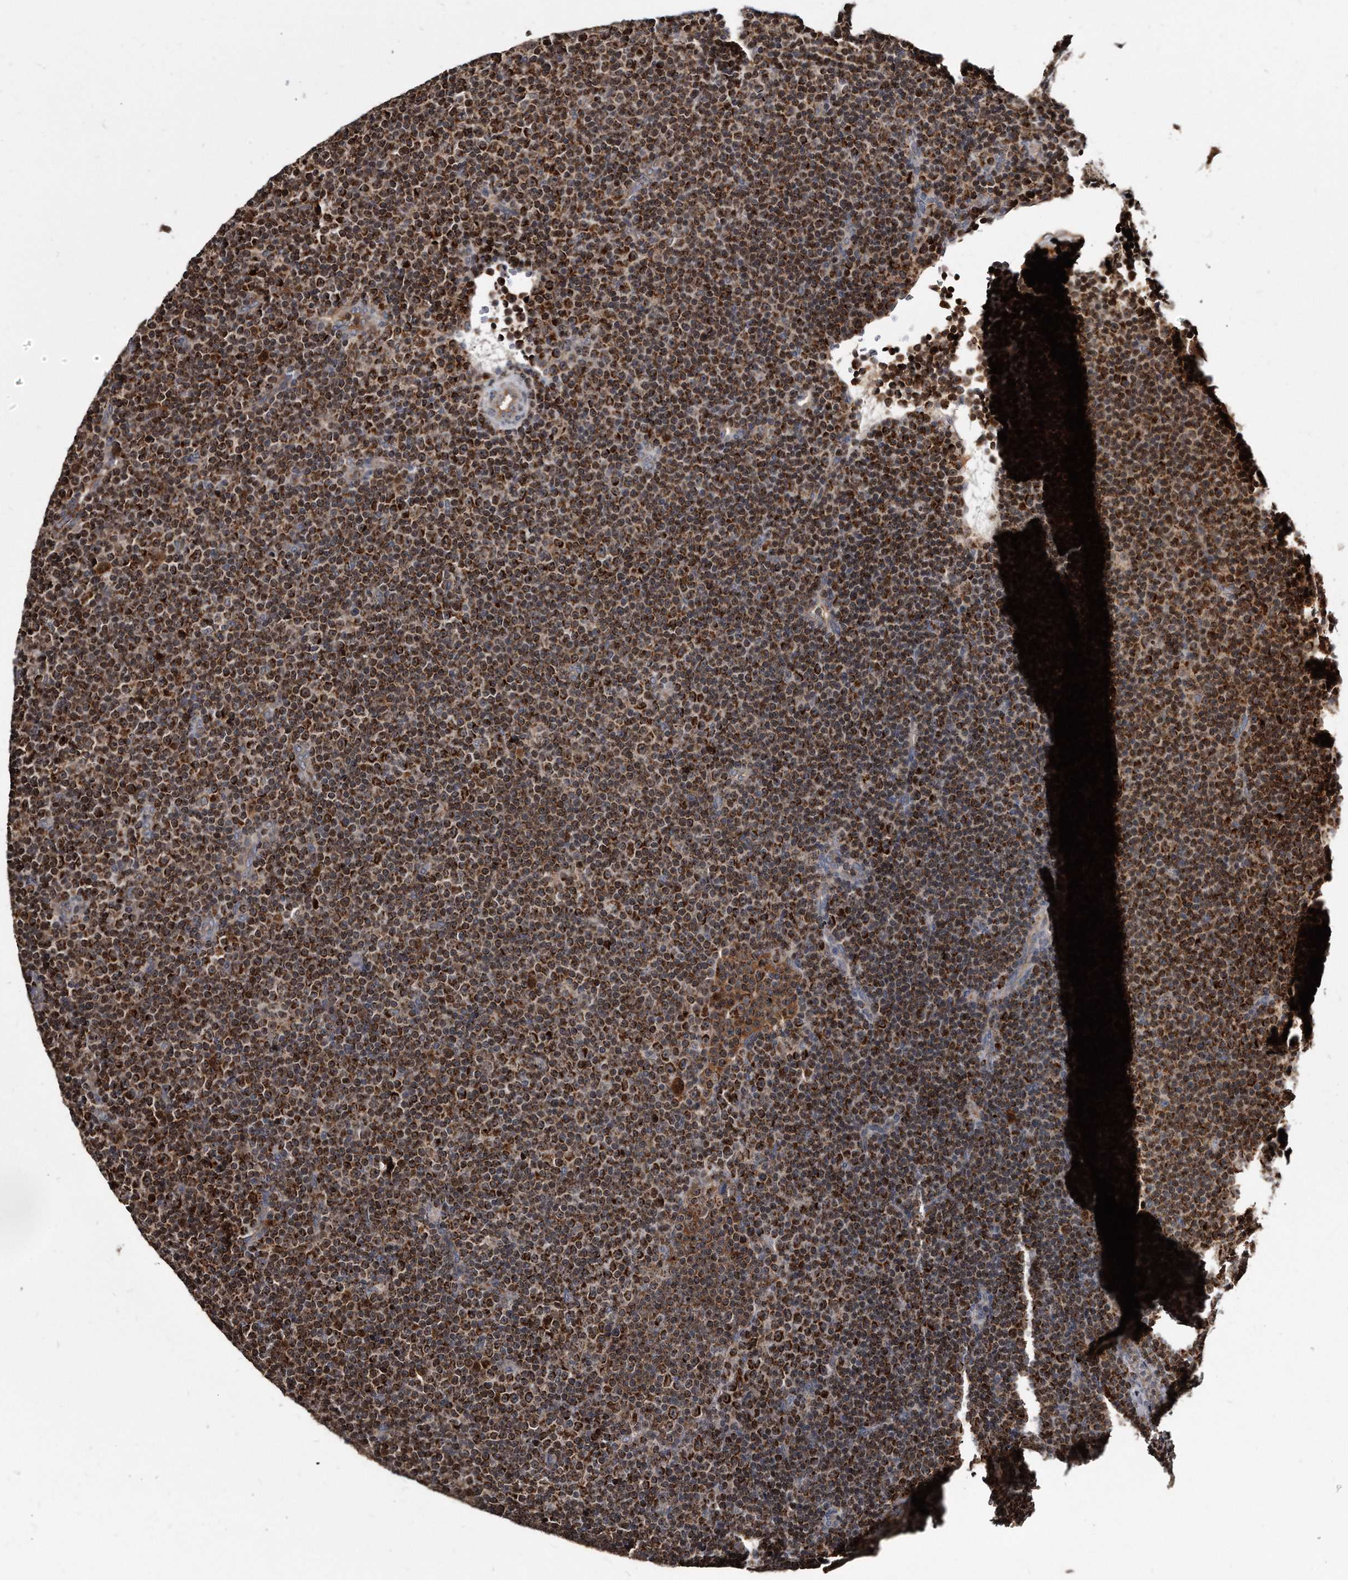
{"staining": {"intensity": "strong", "quantity": ">75%", "location": "cytoplasmic/membranous"}, "tissue": "lymphoma", "cell_type": "Tumor cells", "image_type": "cancer", "snomed": [{"axis": "morphology", "description": "Malignant lymphoma, non-Hodgkin's type, Low grade"}, {"axis": "topography", "description": "Lymph node"}], "caption": "DAB immunohistochemical staining of human malignant lymphoma, non-Hodgkin's type (low-grade) shows strong cytoplasmic/membranous protein staining in about >75% of tumor cells. The staining was performed using DAB (3,3'-diaminobenzidine) to visualize the protein expression in brown, while the nuclei were stained in blue with hematoxylin (Magnification: 20x).", "gene": "FAM136A", "patient": {"sex": "female", "age": 67}}